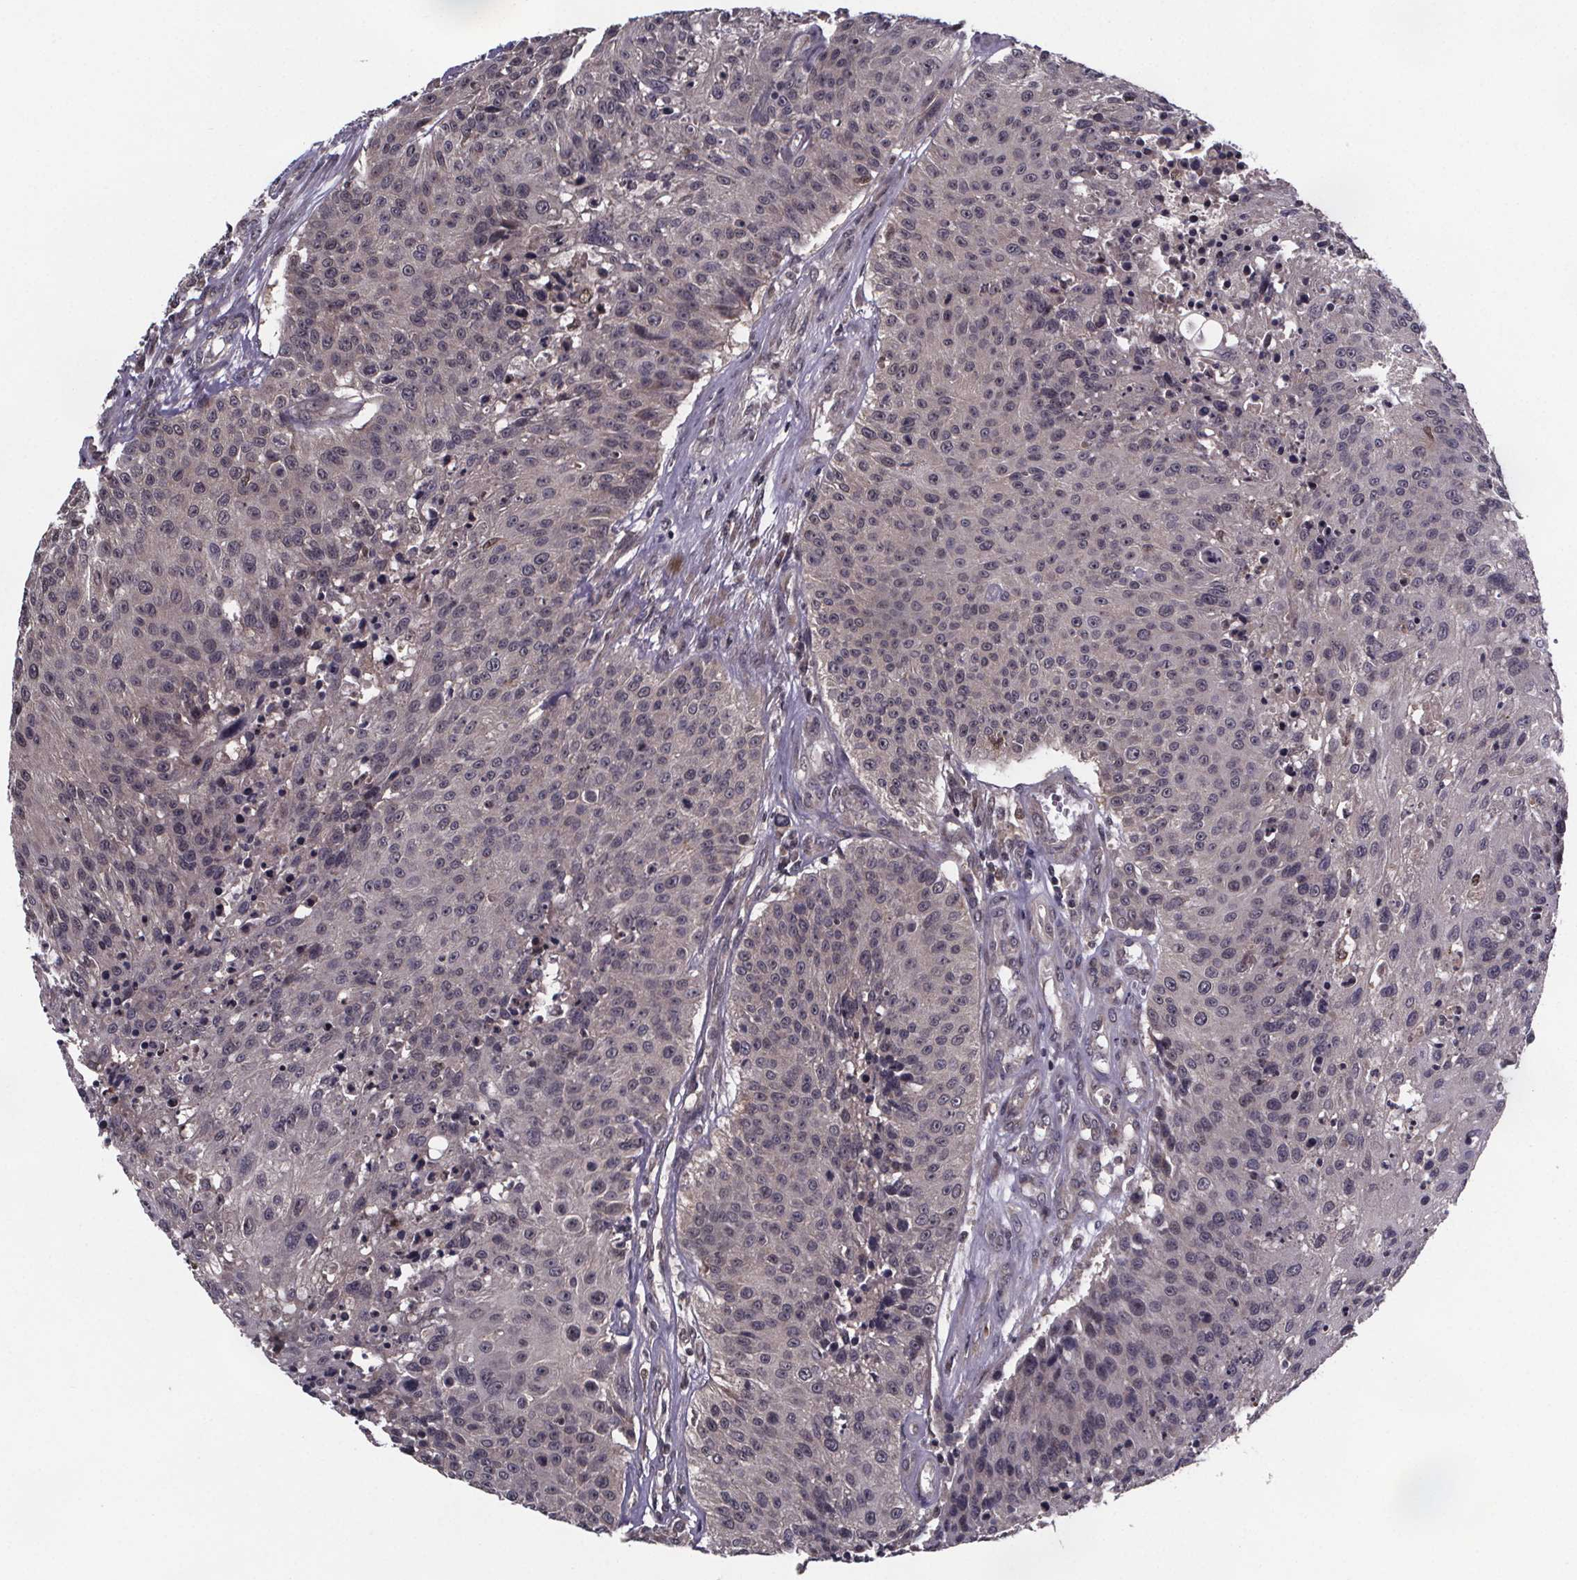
{"staining": {"intensity": "negative", "quantity": "none", "location": "none"}, "tissue": "urothelial cancer", "cell_type": "Tumor cells", "image_type": "cancer", "snomed": [{"axis": "morphology", "description": "Urothelial carcinoma, NOS"}, {"axis": "topography", "description": "Urinary bladder"}], "caption": "Immunohistochemical staining of urothelial cancer reveals no significant positivity in tumor cells.", "gene": "FN3KRP", "patient": {"sex": "male", "age": 55}}